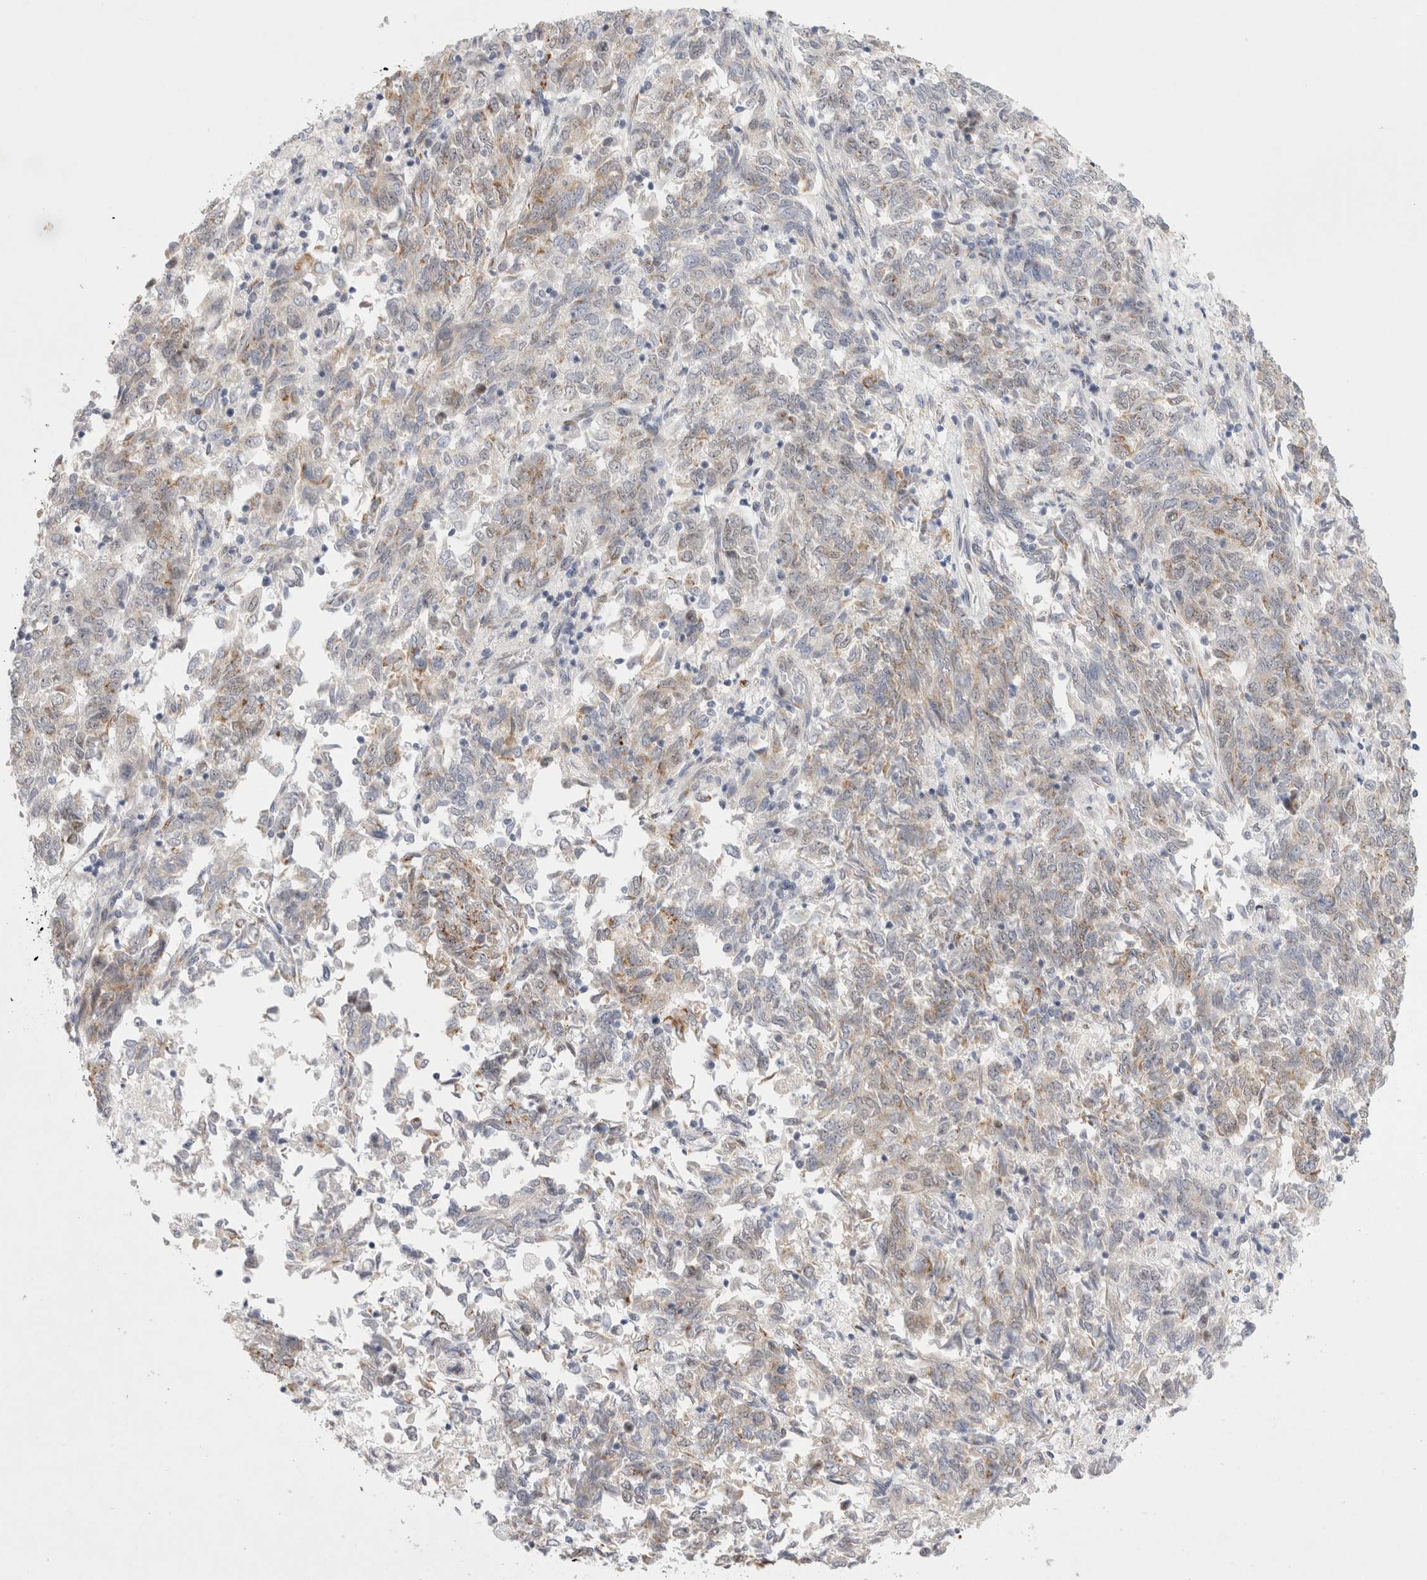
{"staining": {"intensity": "weak", "quantity": "25%-75%", "location": "cytoplasmic/membranous"}, "tissue": "endometrial cancer", "cell_type": "Tumor cells", "image_type": "cancer", "snomed": [{"axis": "morphology", "description": "Adenocarcinoma, NOS"}, {"axis": "topography", "description": "Endometrium"}], "caption": "Human endometrial cancer stained for a protein (brown) exhibits weak cytoplasmic/membranous positive expression in approximately 25%-75% of tumor cells.", "gene": "TRMT1L", "patient": {"sex": "female", "age": 80}}